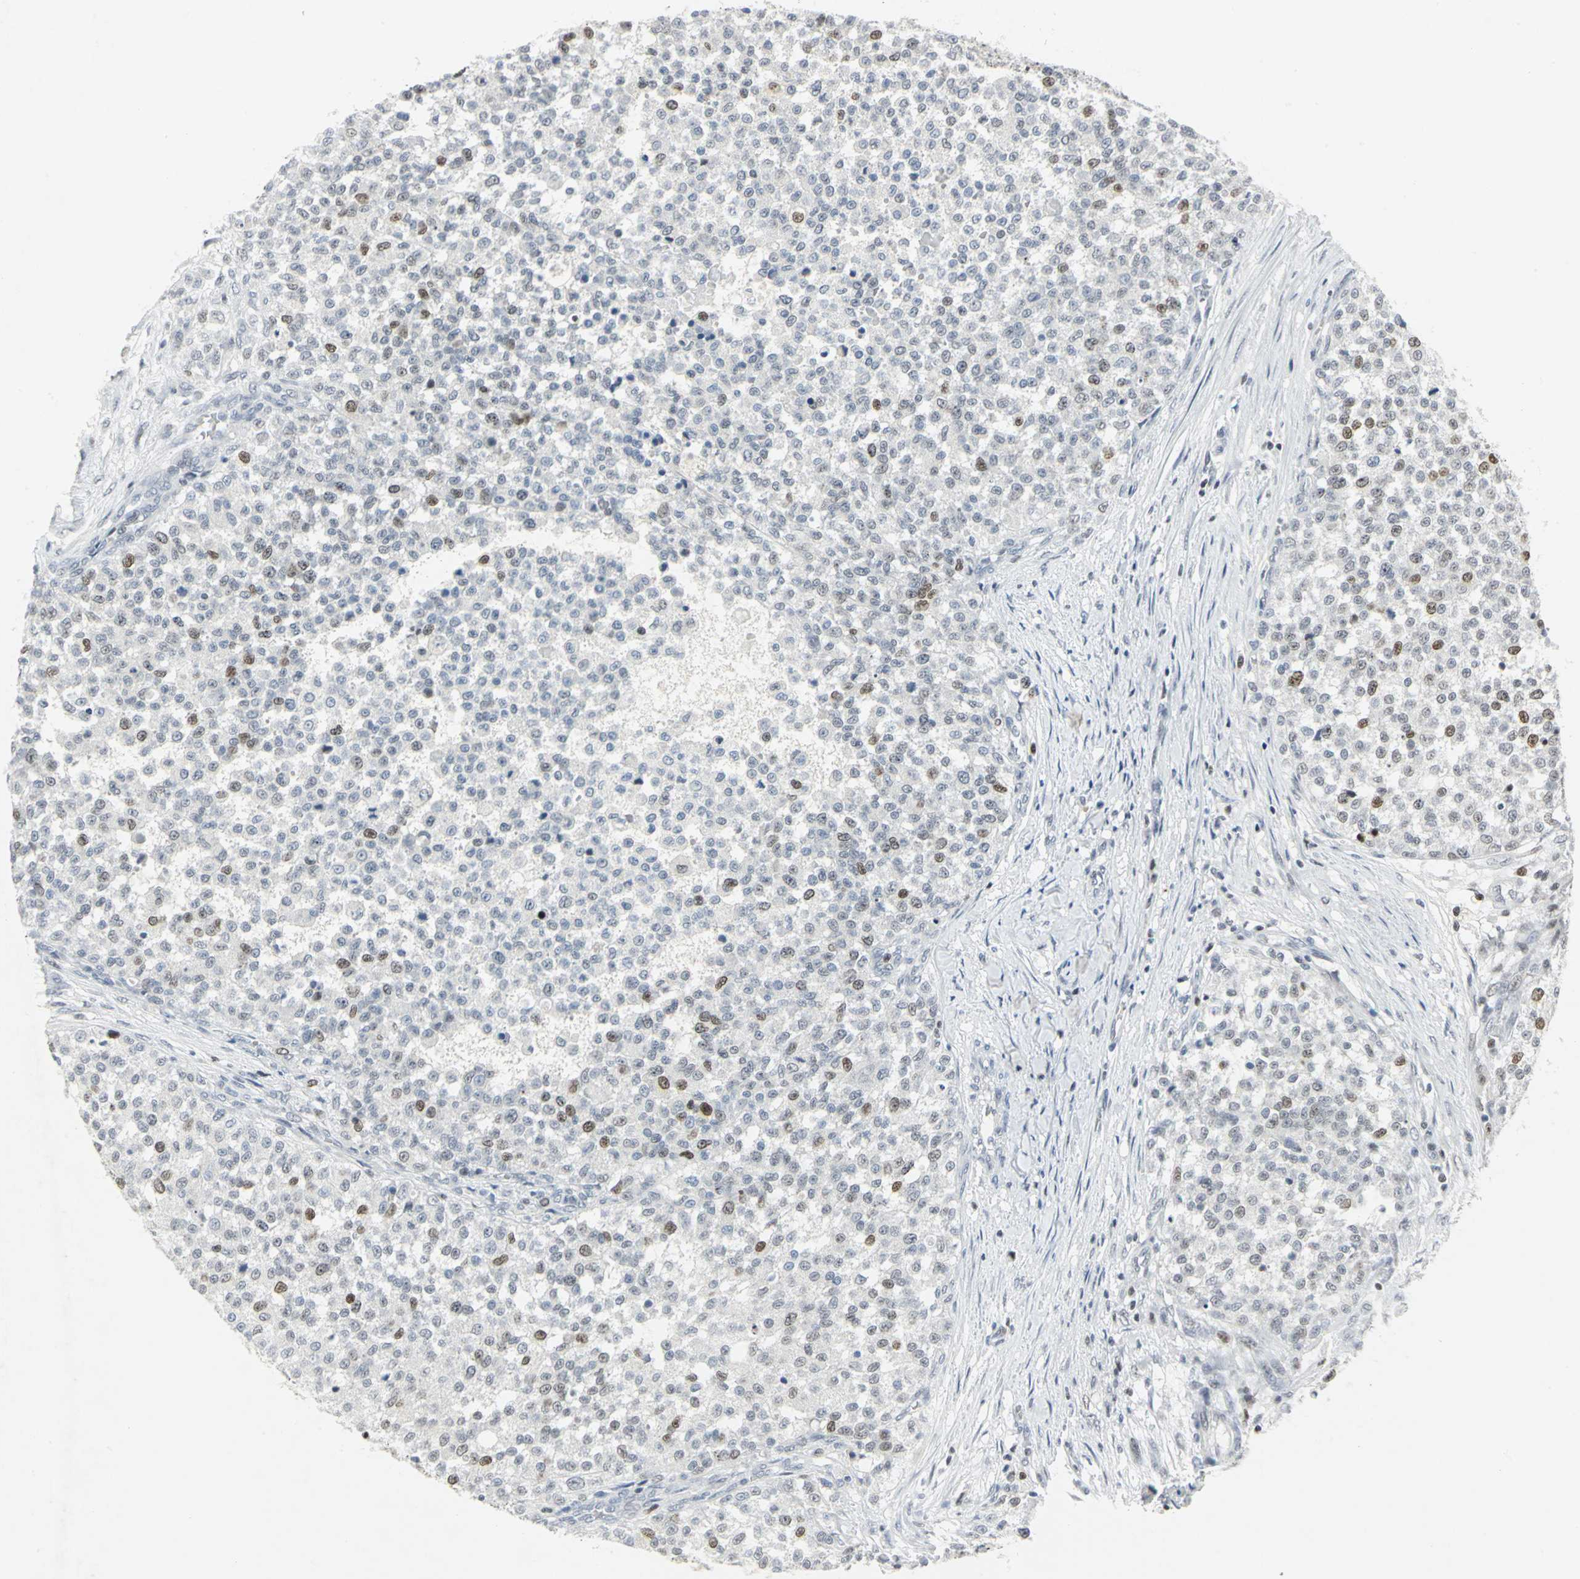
{"staining": {"intensity": "moderate", "quantity": "<25%", "location": "nuclear"}, "tissue": "testis cancer", "cell_type": "Tumor cells", "image_type": "cancer", "snomed": [{"axis": "morphology", "description": "Seminoma, NOS"}, {"axis": "topography", "description": "Testis"}], "caption": "Immunohistochemistry photomicrograph of human testis cancer (seminoma) stained for a protein (brown), which displays low levels of moderate nuclear staining in about <25% of tumor cells.", "gene": "RPA1", "patient": {"sex": "male", "age": 59}}